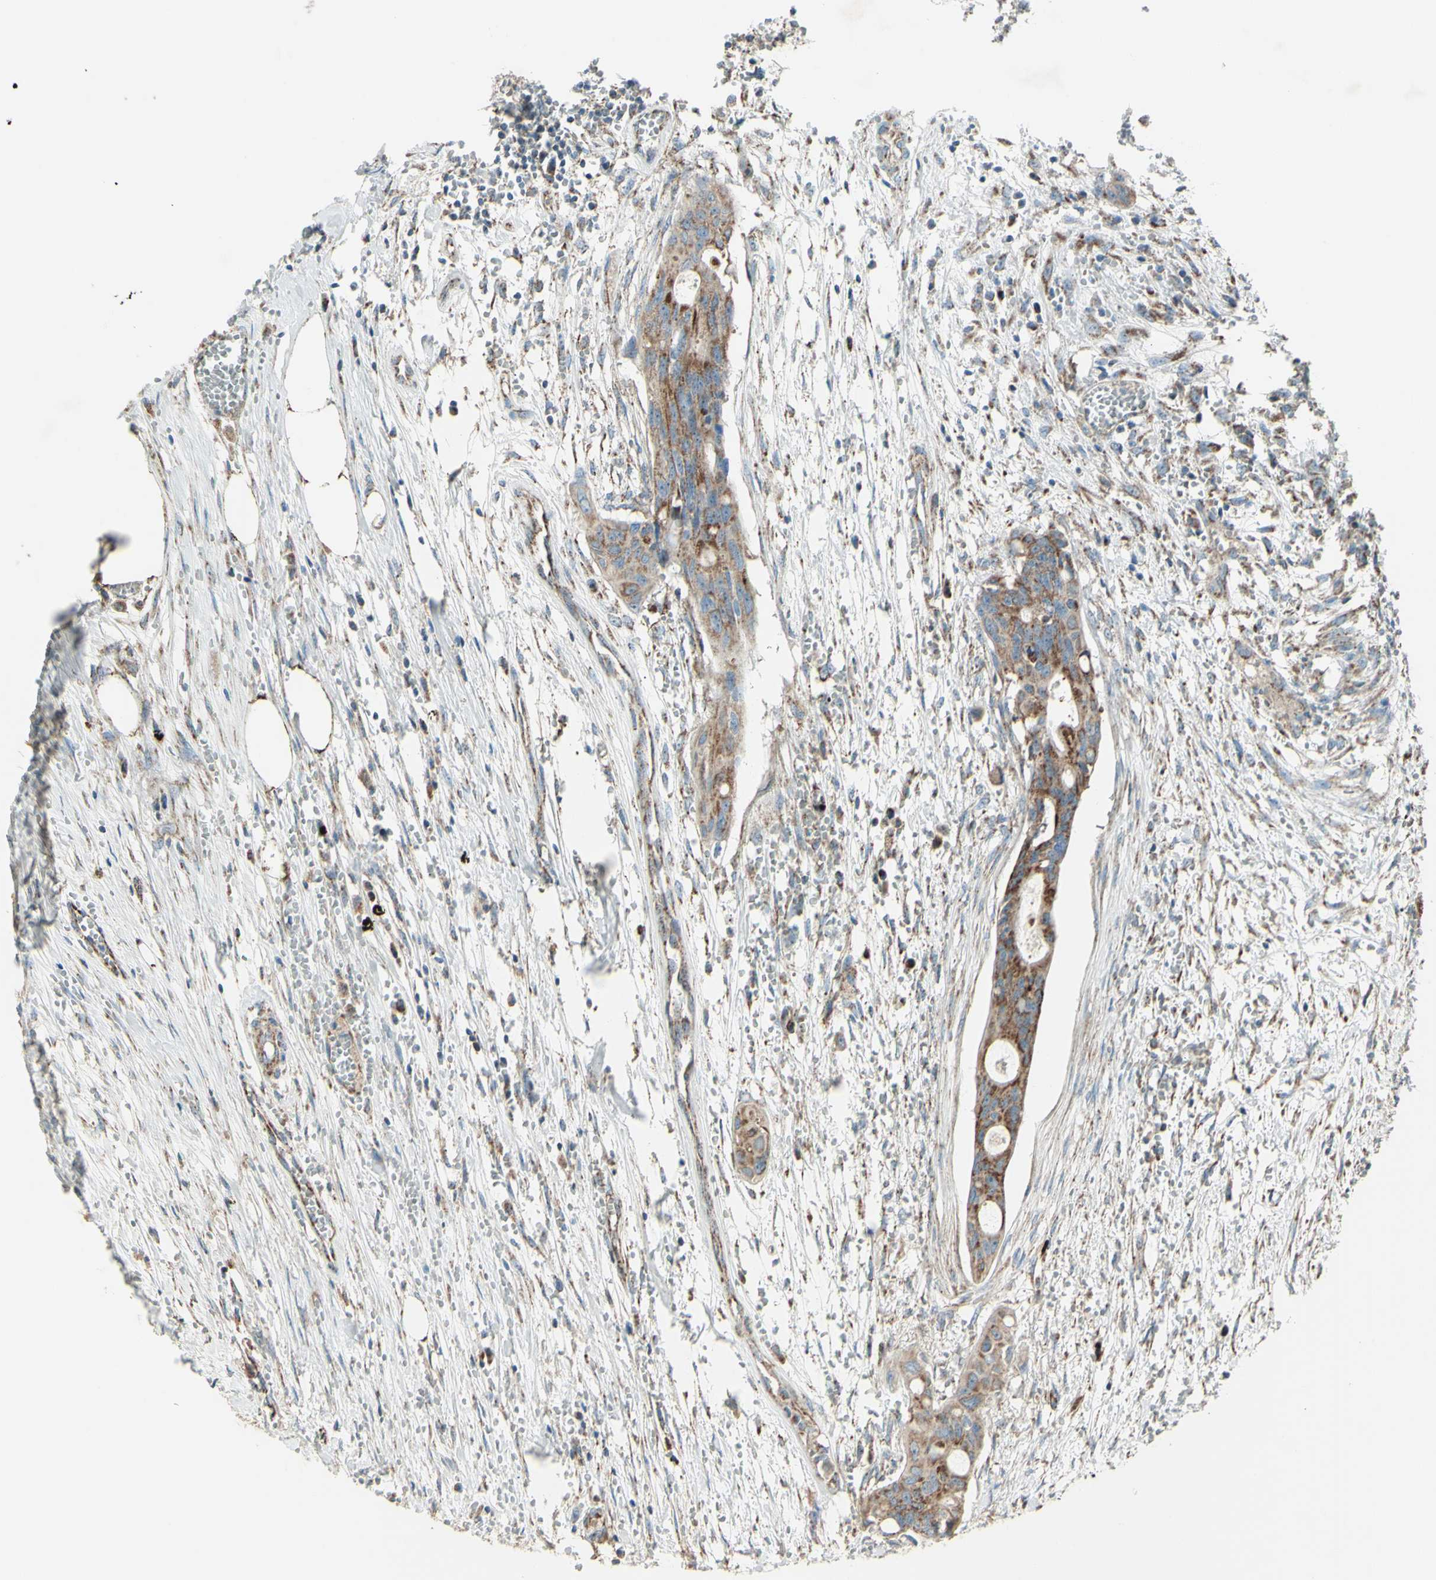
{"staining": {"intensity": "moderate", "quantity": ">75%", "location": "cytoplasmic/membranous"}, "tissue": "colorectal cancer", "cell_type": "Tumor cells", "image_type": "cancer", "snomed": [{"axis": "morphology", "description": "Adenocarcinoma, NOS"}, {"axis": "topography", "description": "Colon"}], "caption": "Immunohistochemical staining of human adenocarcinoma (colorectal) reveals medium levels of moderate cytoplasmic/membranous protein positivity in about >75% of tumor cells.", "gene": "RHOT1", "patient": {"sex": "female", "age": 57}}